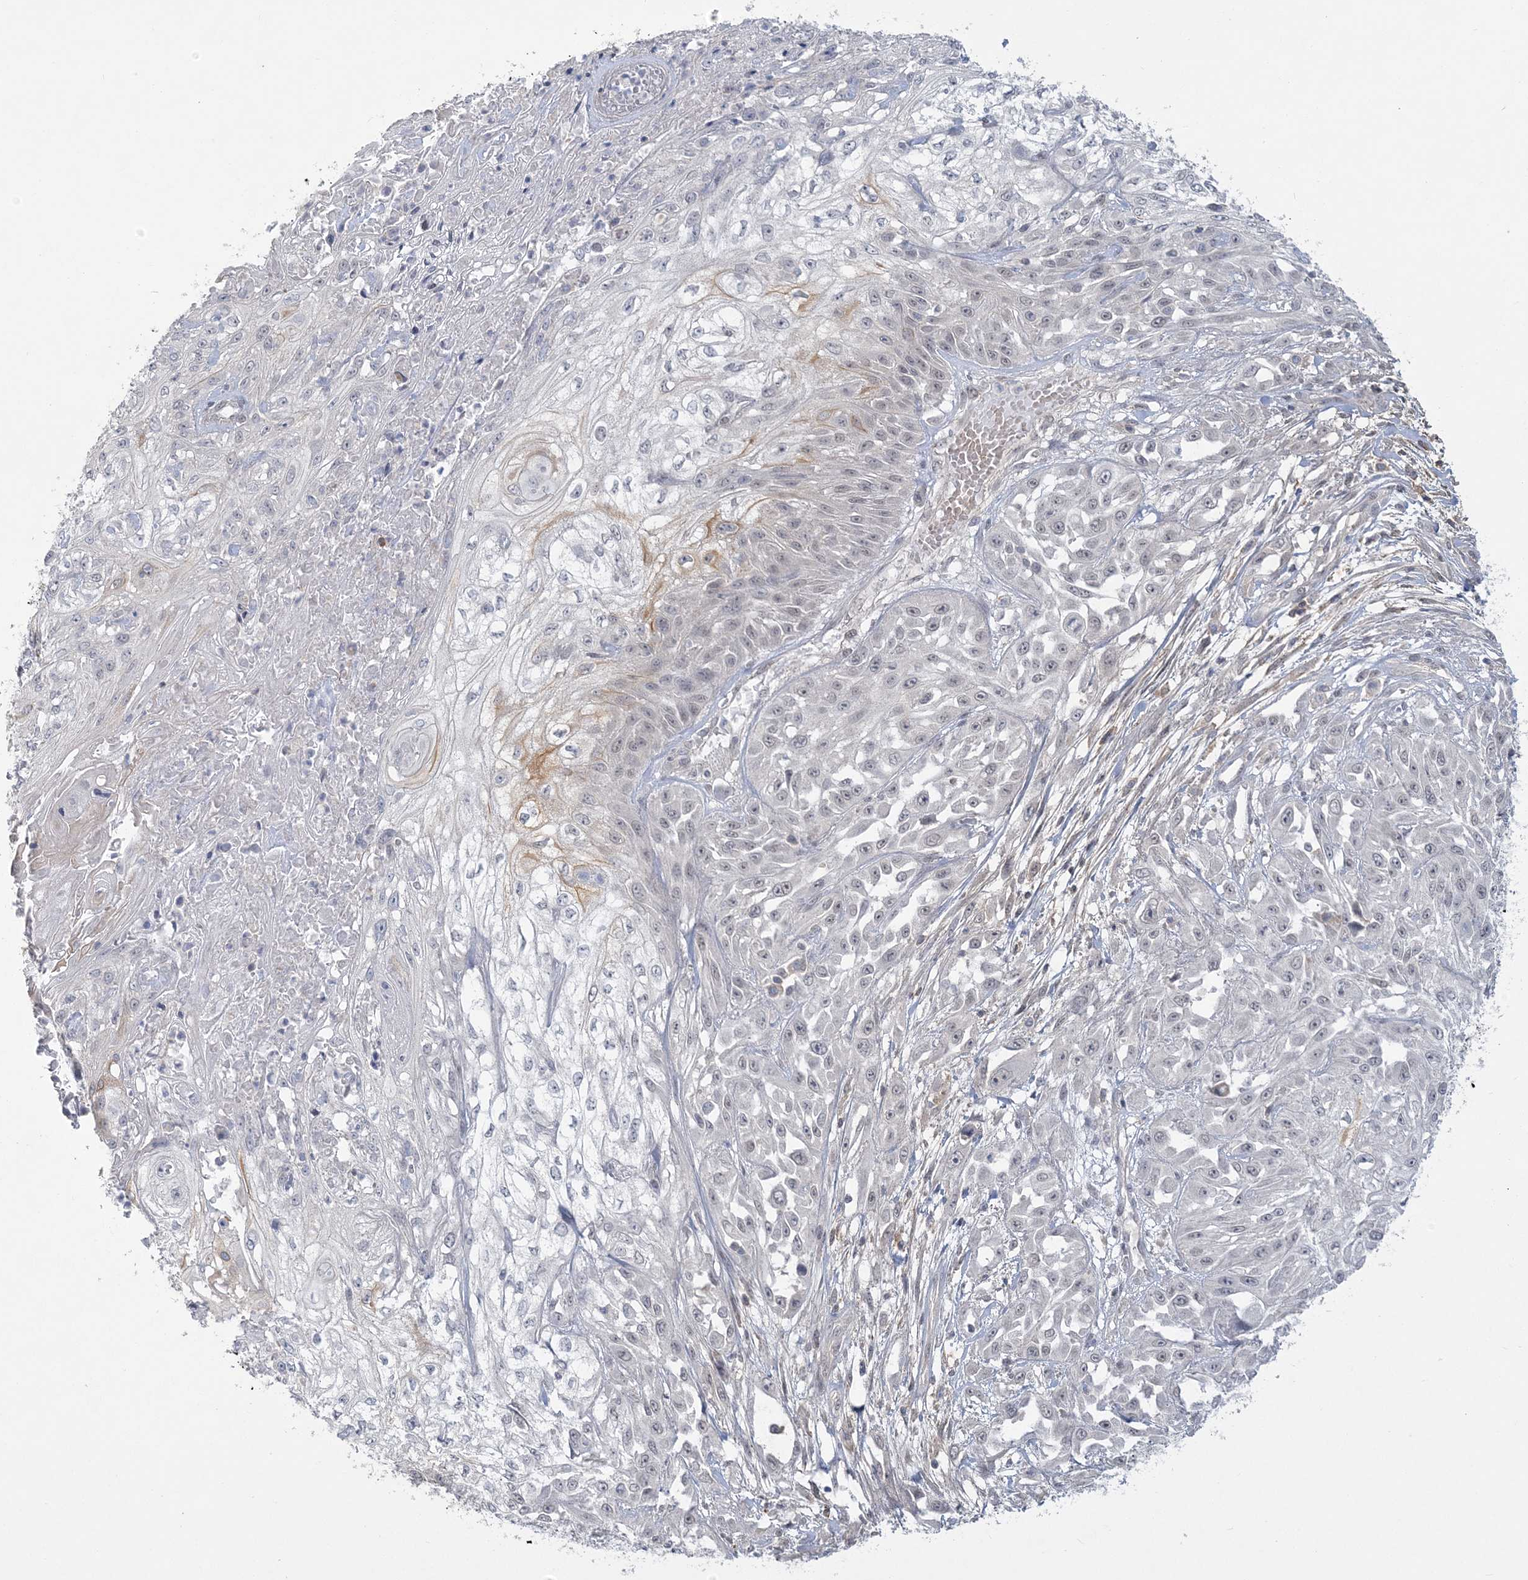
{"staining": {"intensity": "weak", "quantity": "<25%", "location": "cytoplasmic/membranous"}, "tissue": "skin cancer", "cell_type": "Tumor cells", "image_type": "cancer", "snomed": [{"axis": "morphology", "description": "Squamous cell carcinoma, NOS"}, {"axis": "morphology", "description": "Squamous cell carcinoma, metastatic, NOS"}, {"axis": "topography", "description": "Skin"}, {"axis": "topography", "description": "Lymph node"}], "caption": "Image shows no significant protein positivity in tumor cells of squamous cell carcinoma (skin).", "gene": "ANKS1A", "patient": {"sex": "male", "age": 75}}